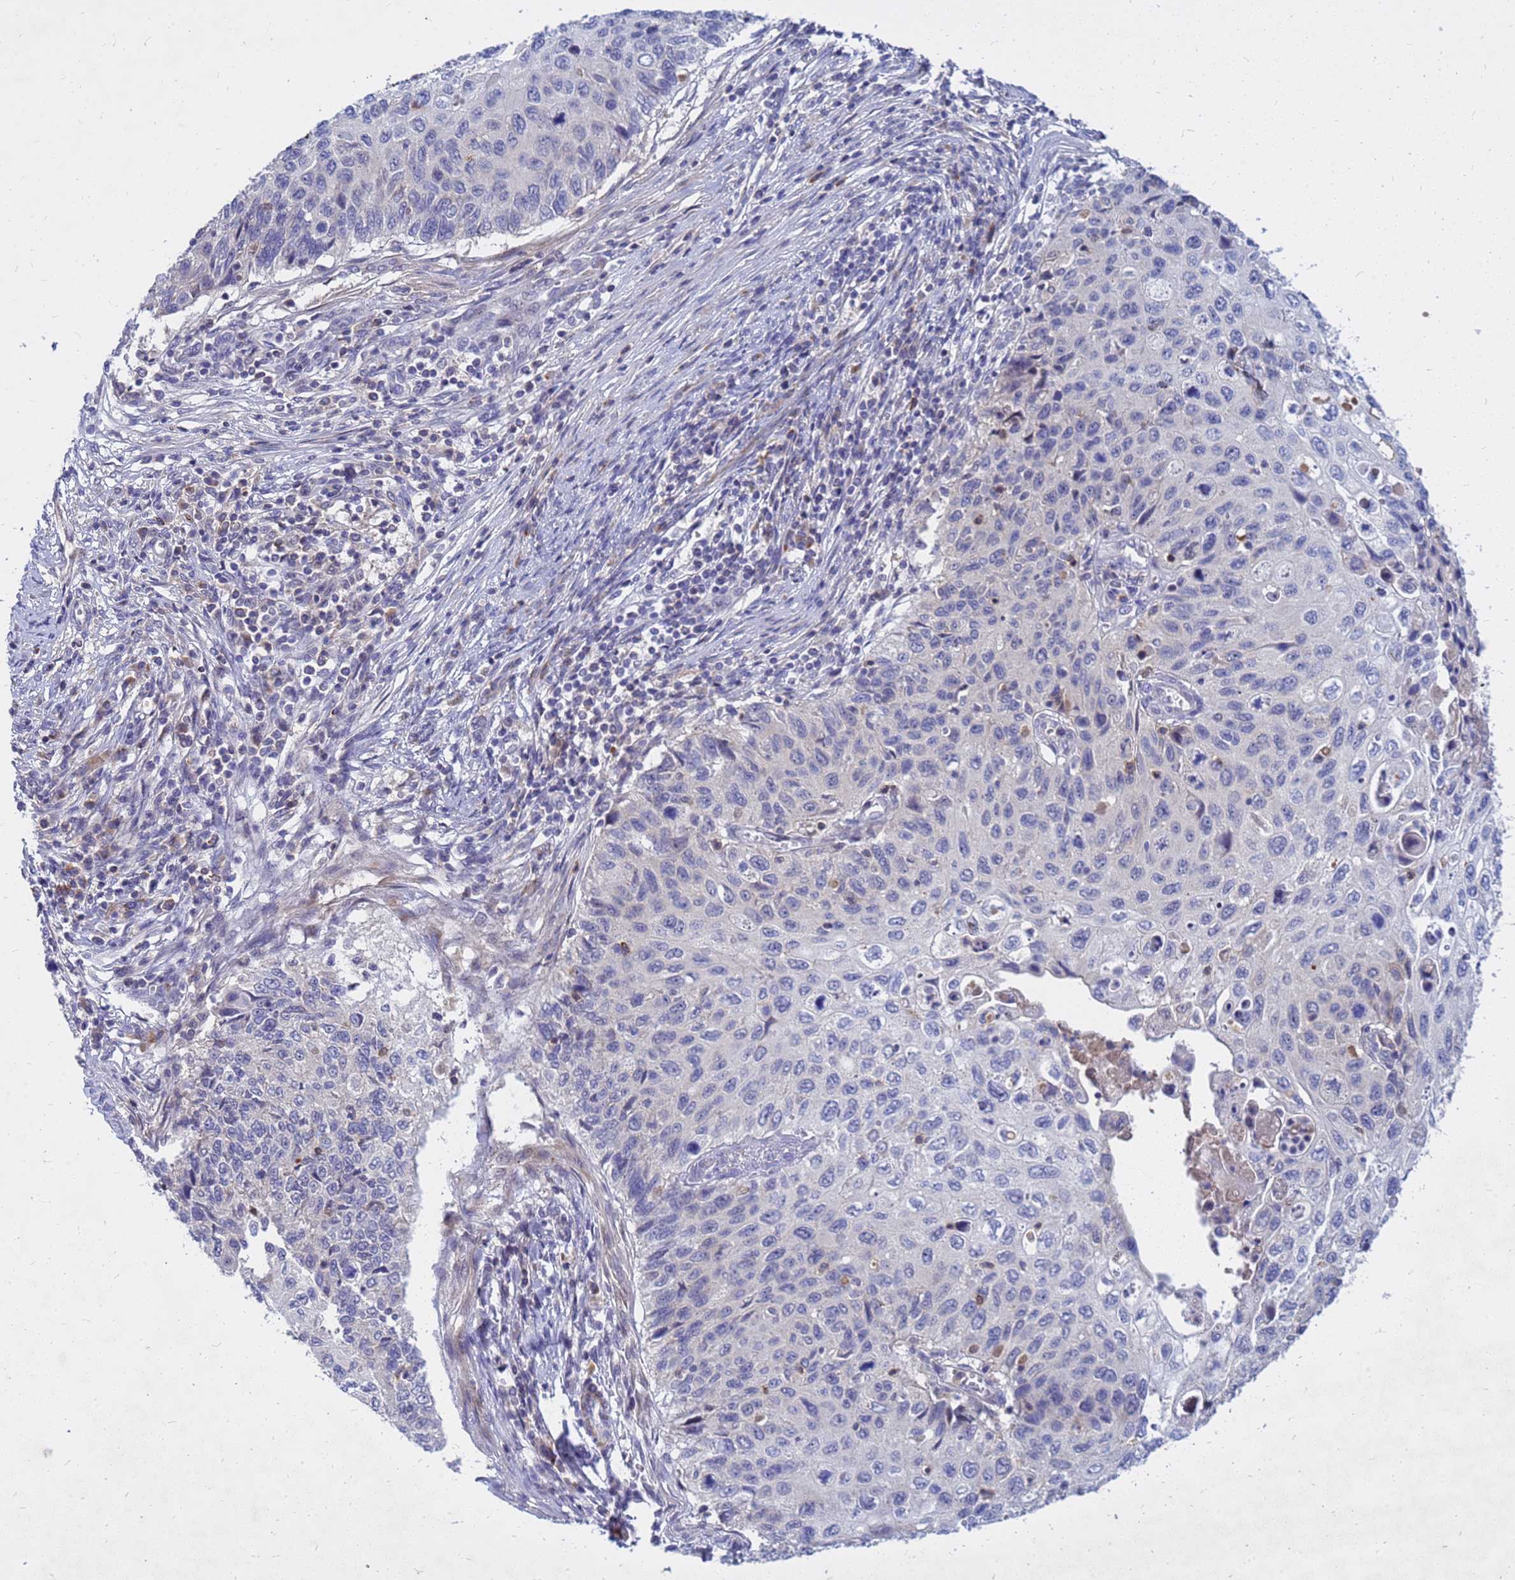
{"staining": {"intensity": "negative", "quantity": "none", "location": "none"}, "tissue": "cervical cancer", "cell_type": "Tumor cells", "image_type": "cancer", "snomed": [{"axis": "morphology", "description": "Squamous cell carcinoma, NOS"}, {"axis": "topography", "description": "Cervix"}], "caption": "DAB immunohistochemical staining of squamous cell carcinoma (cervical) demonstrates no significant staining in tumor cells. (IHC, brightfield microscopy, high magnification).", "gene": "SRGAP3", "patient": {"sex": "female", "age": 70}}